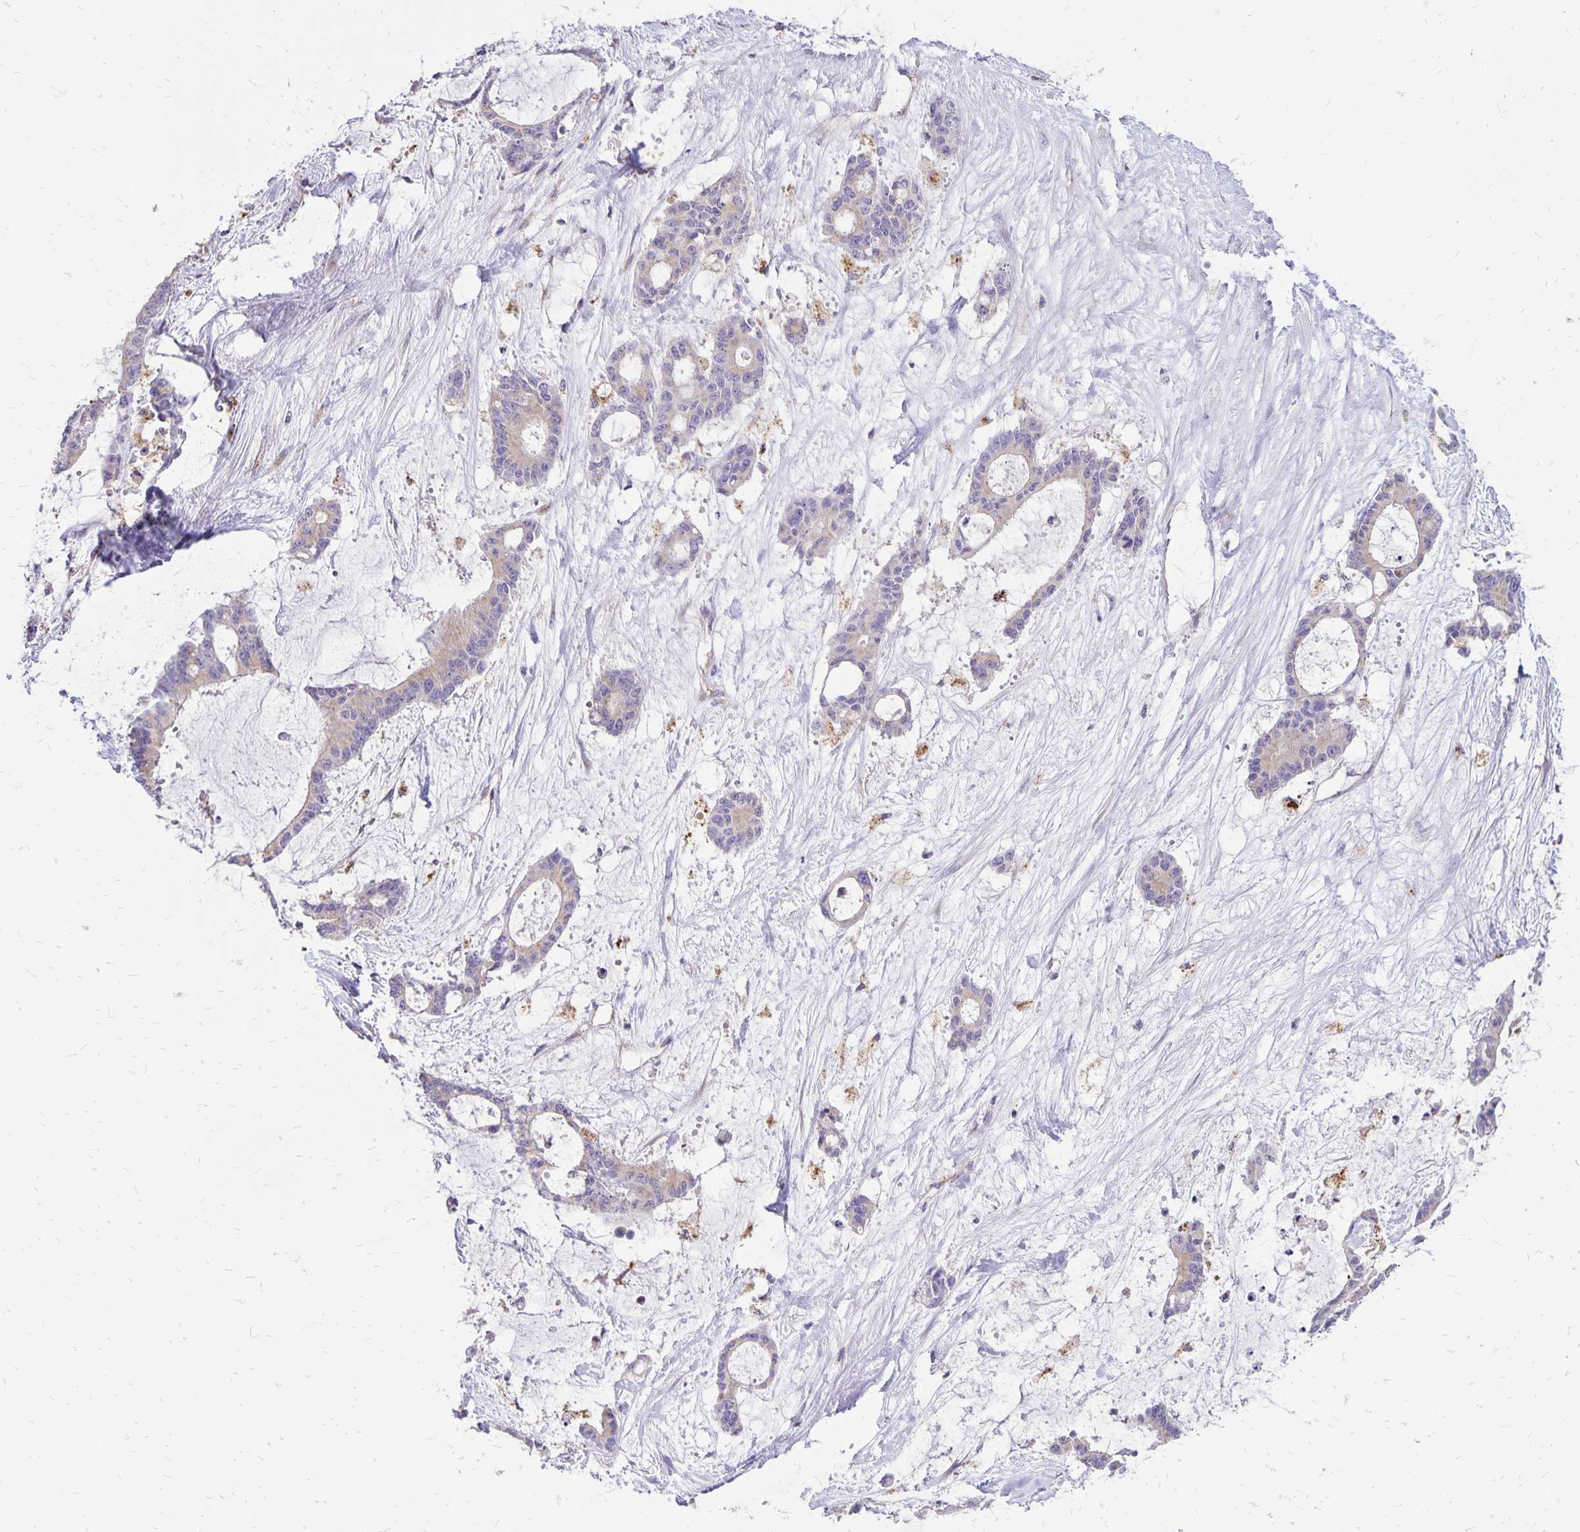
{"staining": {"intensity": "negative", "quantity": "none", "location": "none"}, "tissue": "liver cancer", "cell_type": "Tumor cells", "image_type": "cancer", "snomed": [{"axis": "morphology", "description": "Normal tissue, NOS"}, {"axis": "morphology", "description": "Cholangiocarcinoma"}, {"axis": "topography", "description": "Liver"}, {"axis": "topography", "description": "Peripheral nerve tissue"}], "caption": "An IHC image of liver cancer (cholangiocarcinoma) is shown. There is no staining in tumor cells of liver cancer (cholangiocarcinoma).", "gene": "EIF5A", "patient": {"sex": "female", "age": 73}}